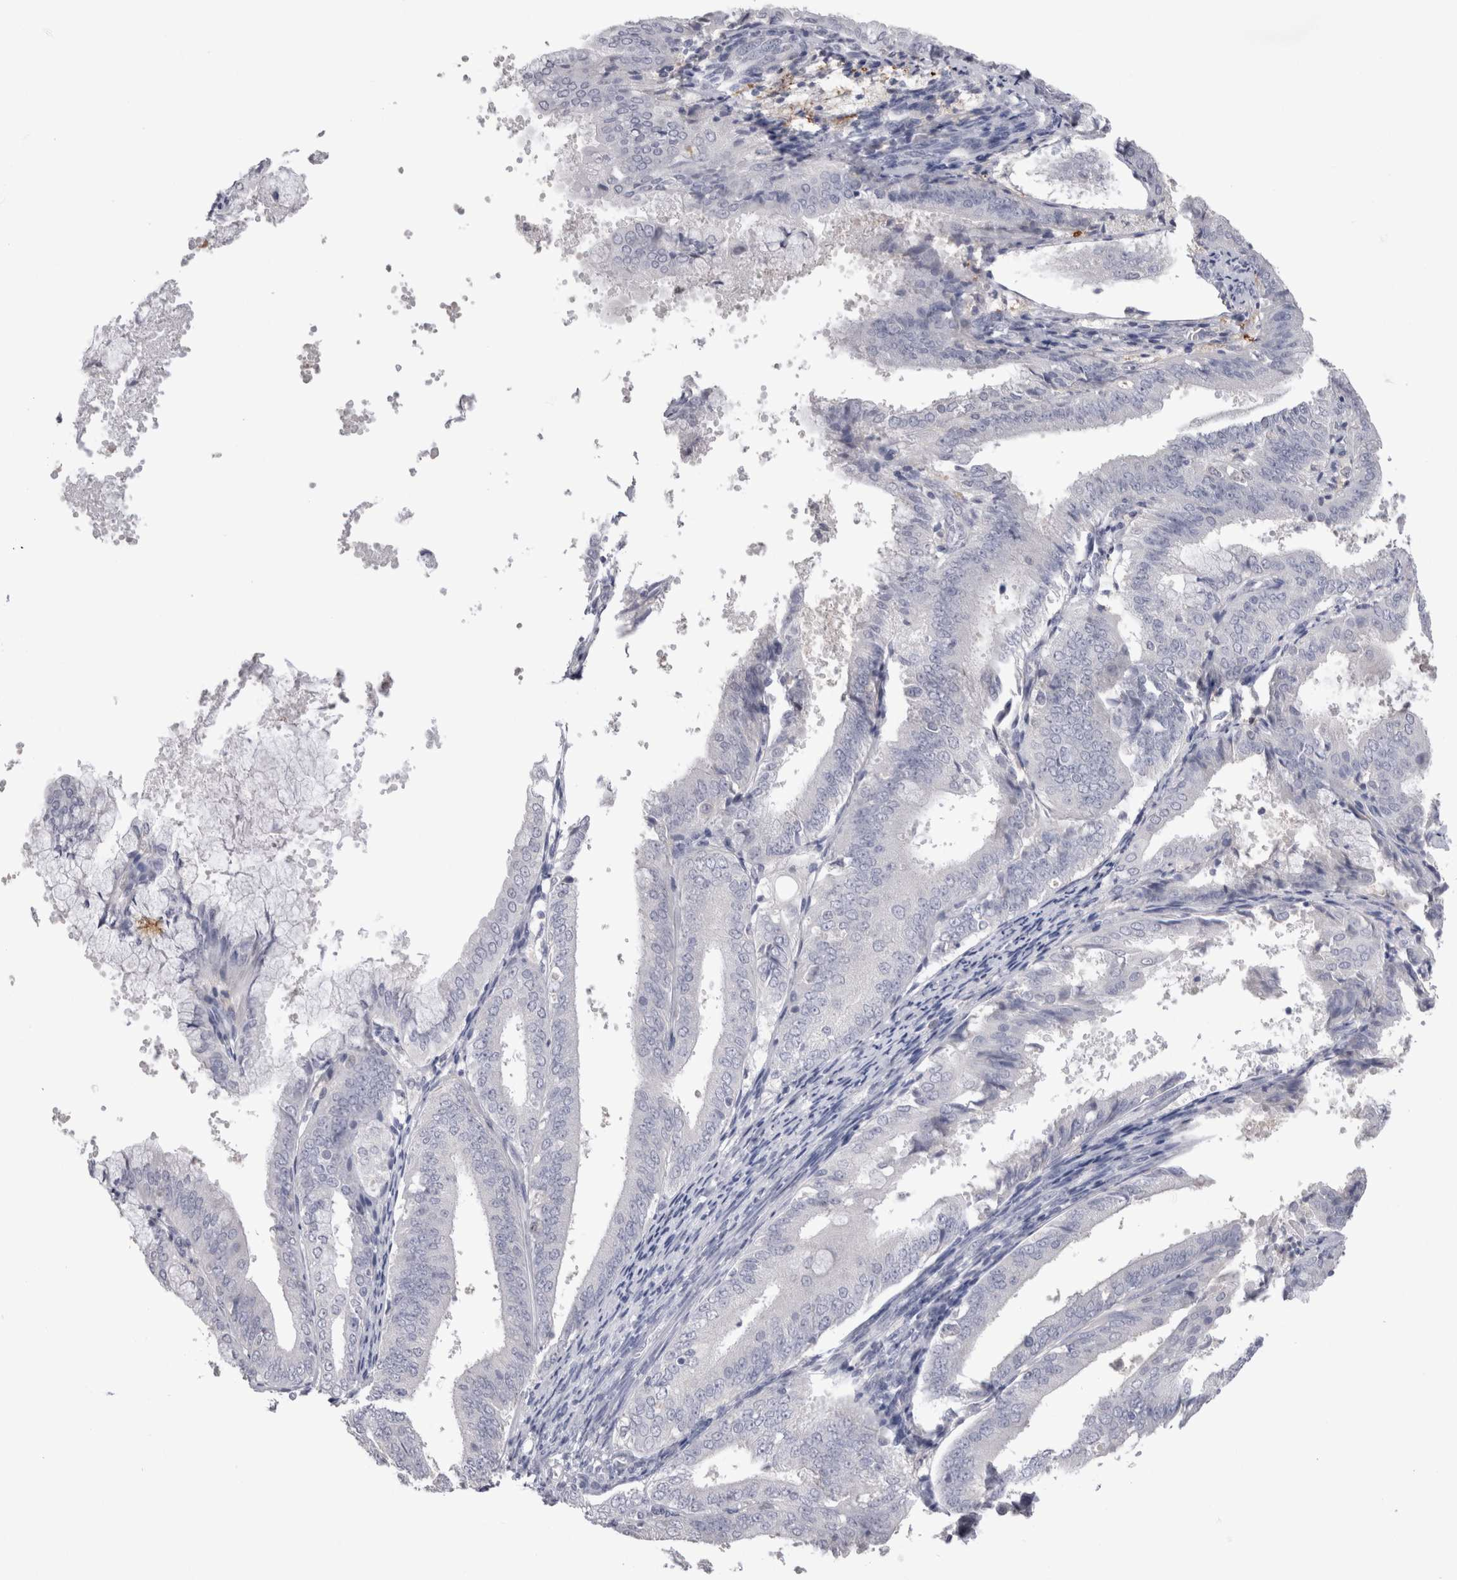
{"staining": {"intensity": "negative", "quantity": "none", "location": "none"}, "tissue": "endometrial cancer", "cell_type": "Tumor cells", "image_type": "cancer", "snomed": [{"axis": "morphology", "description": "Adenocarcinoma, NOS"}, {"axis": "topography", "description": "Endometrium"}], "caption": "DAB immunohistochemical staining of human adenocarcinoma (endometrial) shows no significant expression in tumor cells.", "gene": "SUCNR1", "patient": {"sex": "female", "age": 63}}